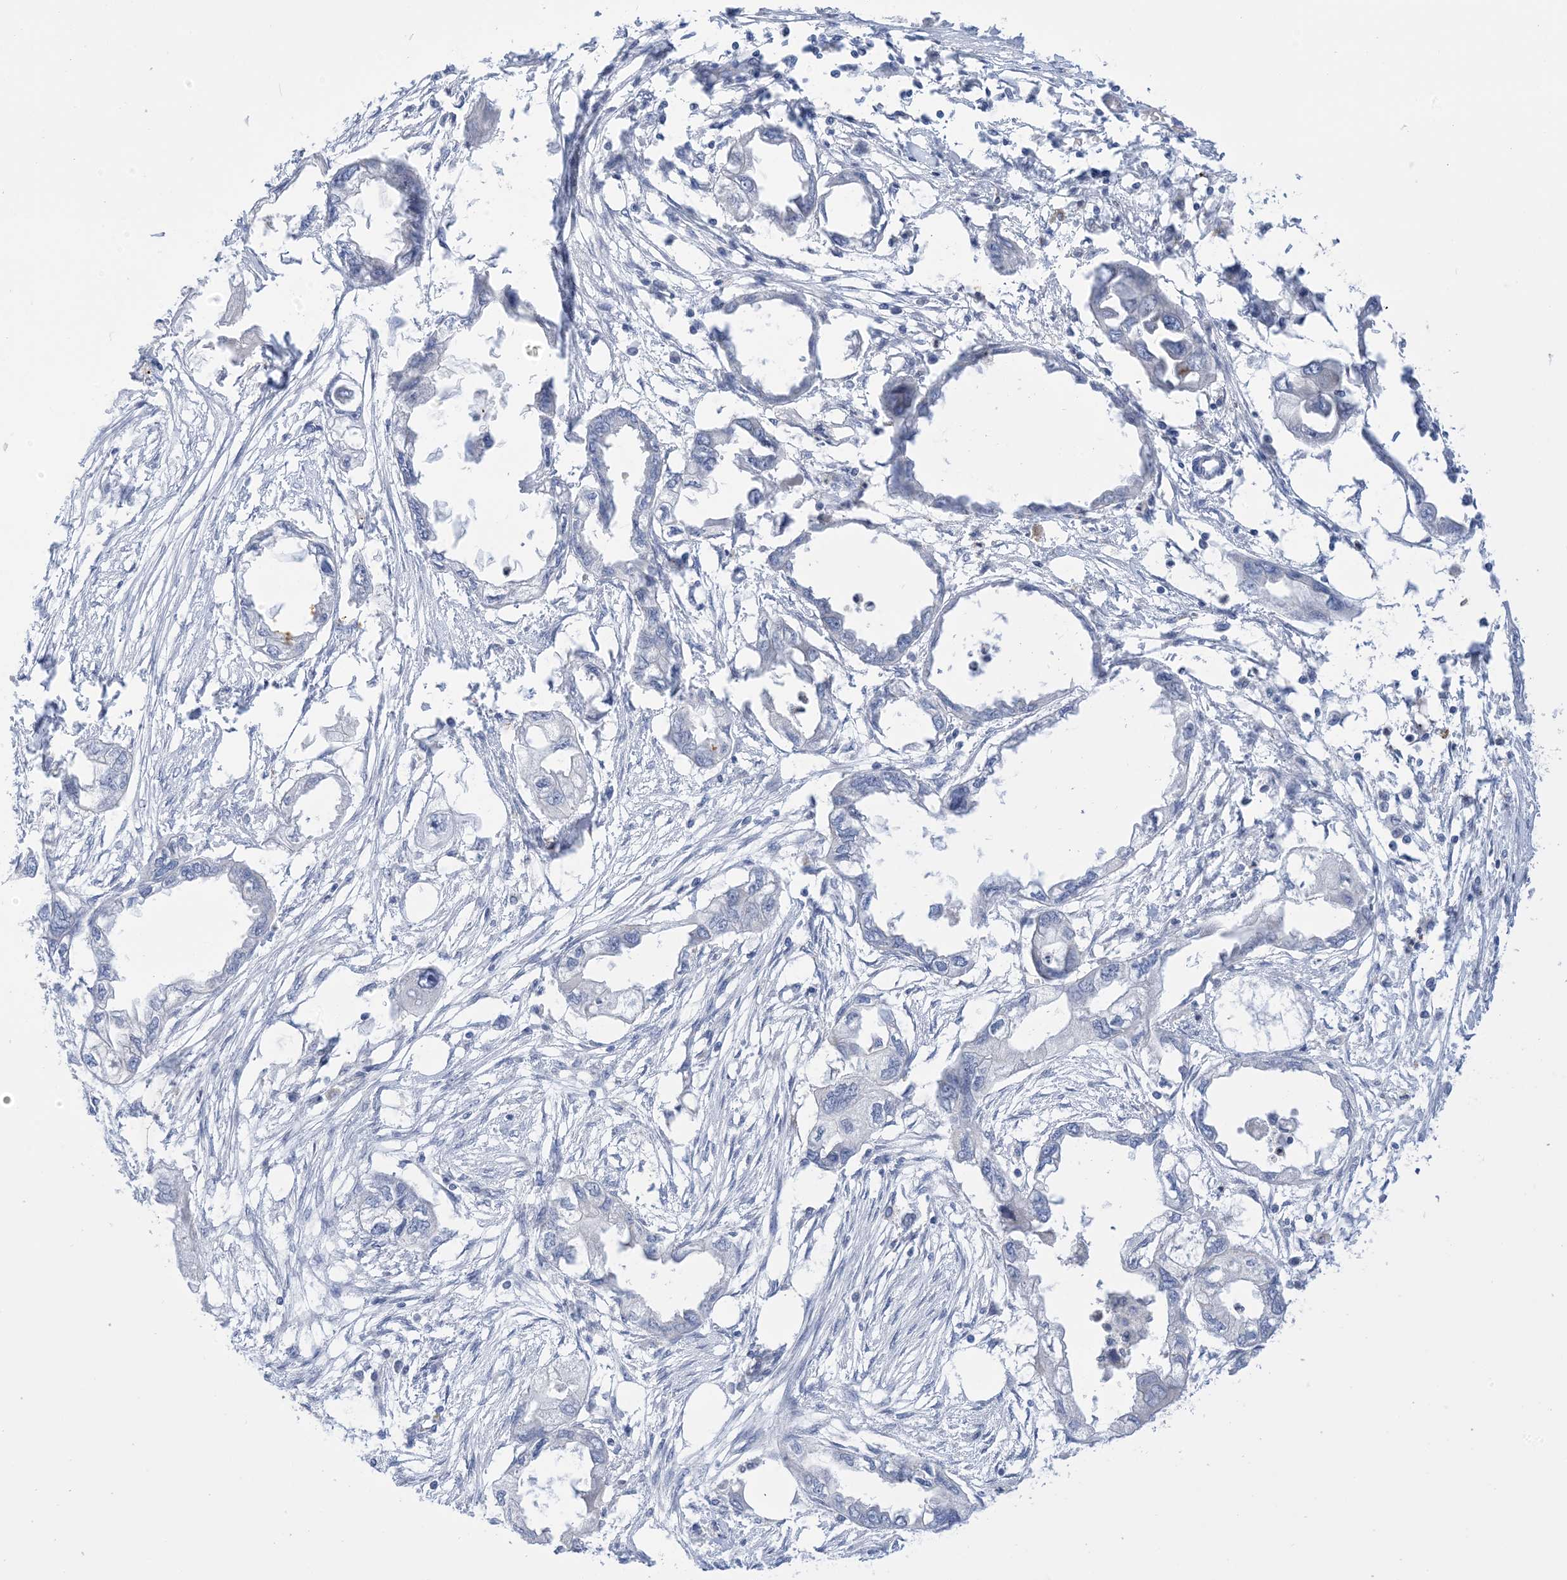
{"staining": {"intensity": "negative", "quantity": "none", "location": "none"}, "tissue": "endometrial cancer", "cell_type": "Tumor cells", "image_type": "cancer", "snomed": [{"axis": "morphology", "description": "Adenocarcinoma, NOS"}, {"axis": "morphology", "description": "Adenocarcinoma, metastatic, NOS"}, {"axis": "topography", "description": "Adipose tissue"}, {"axis": "topography", "description": "Endometrium"}], "caption": "There is no significant staining in tumor cells of metastatic adenocarcinoma (endometrial). (DAB IHC with hematoxylin counter stain).", "gene": "TTYH1", "patient": {"sex": "female", "age": 67}}